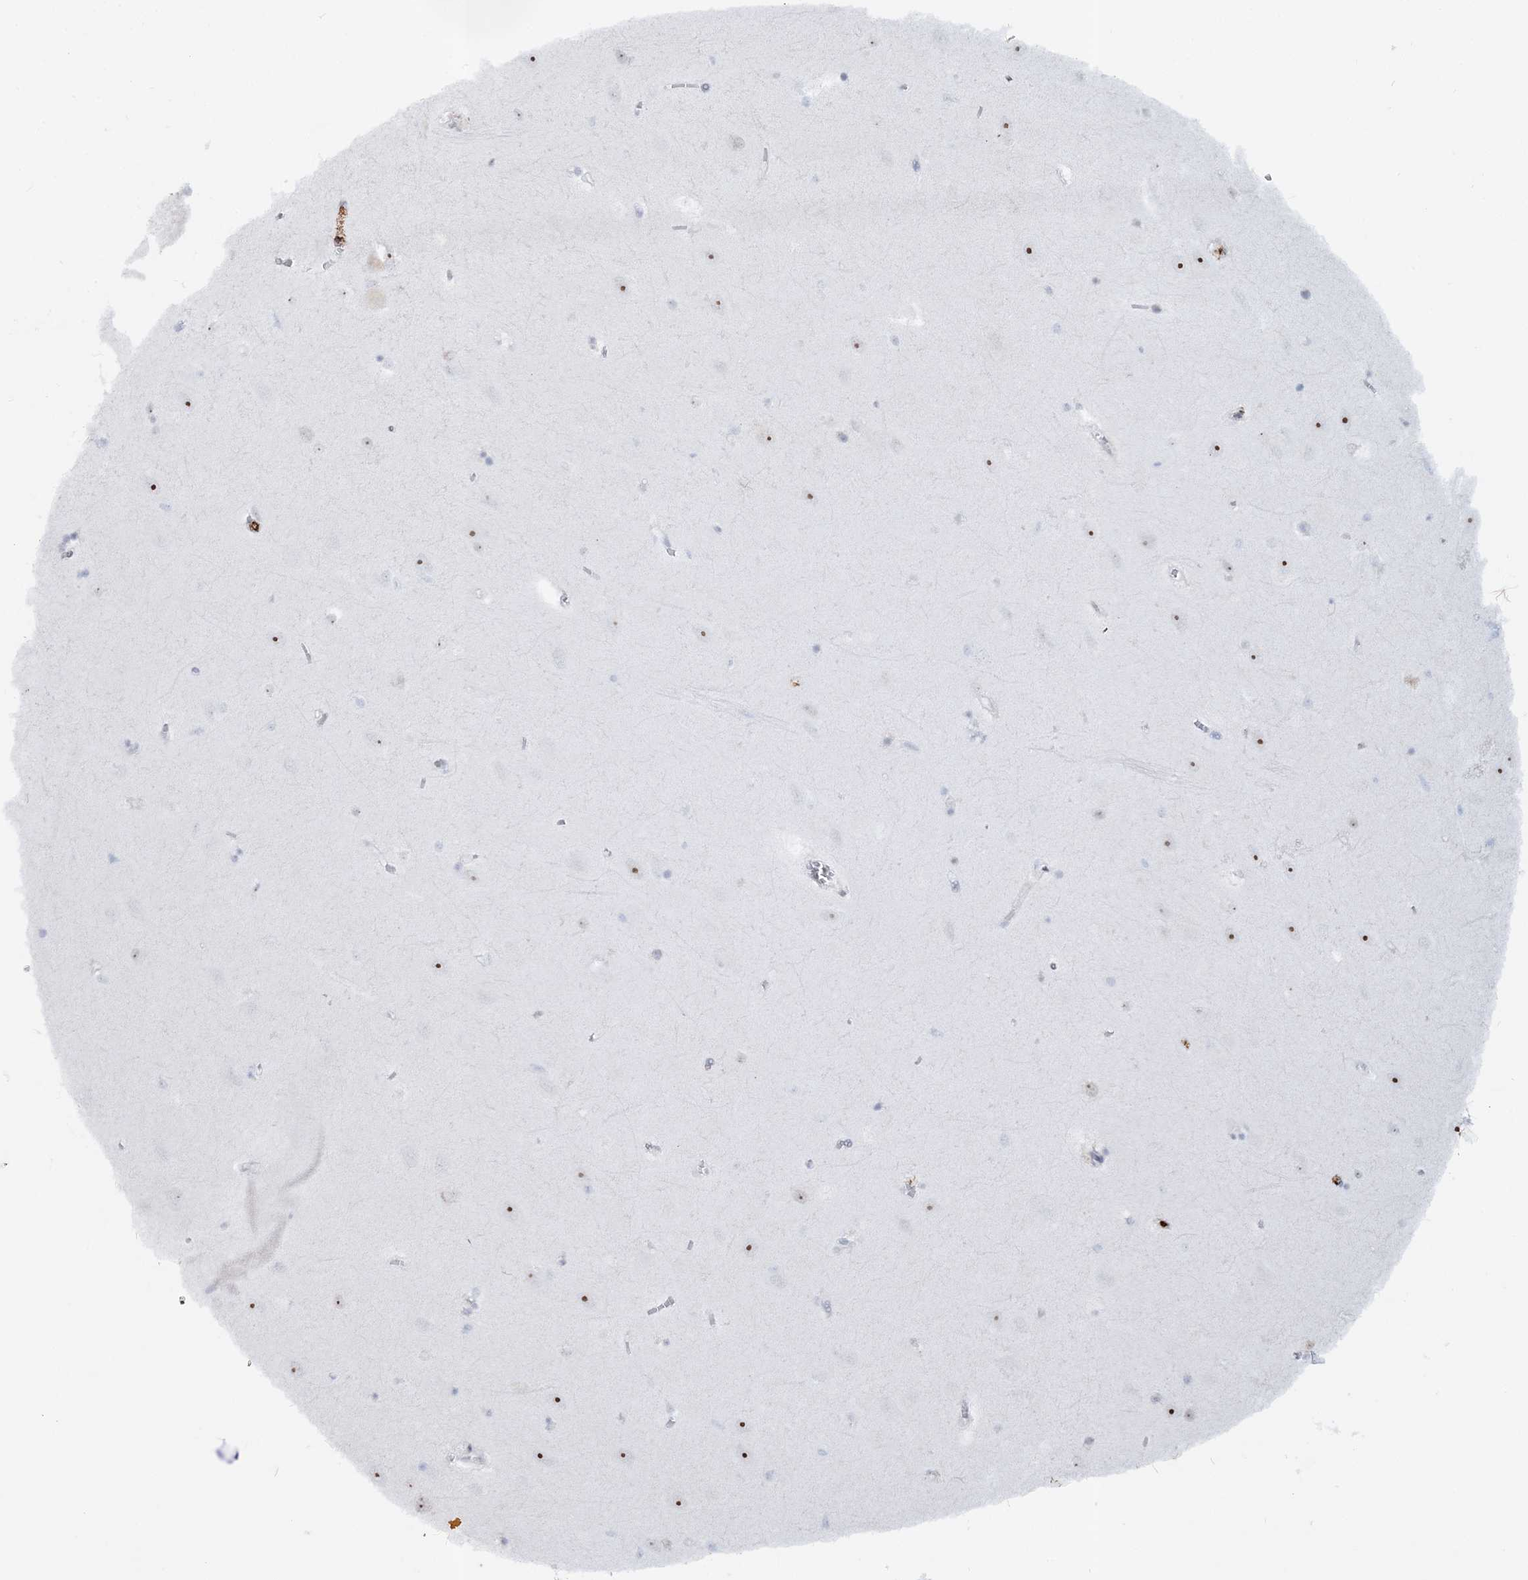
{"staining": {"intensity": "weak", "quantity": "25%-75%", "location": "nuclear"}, "tissue": "hippocampus", "cell_type": "Glial cells", "image_type": "normal", "snomed": [{"axis": "morphology", "description": "Normal tissue, NOS"}, {"axis": "topography", "description": "Hippocampus"}], "caption": "Unremarkable hippocampus was stained to show a protein in brown. There is low levels of weak nuclear expression in about 25%-75% of glial cells.", "gene": "ASCL4", "patient": {"sex": "female", "age": 64}}